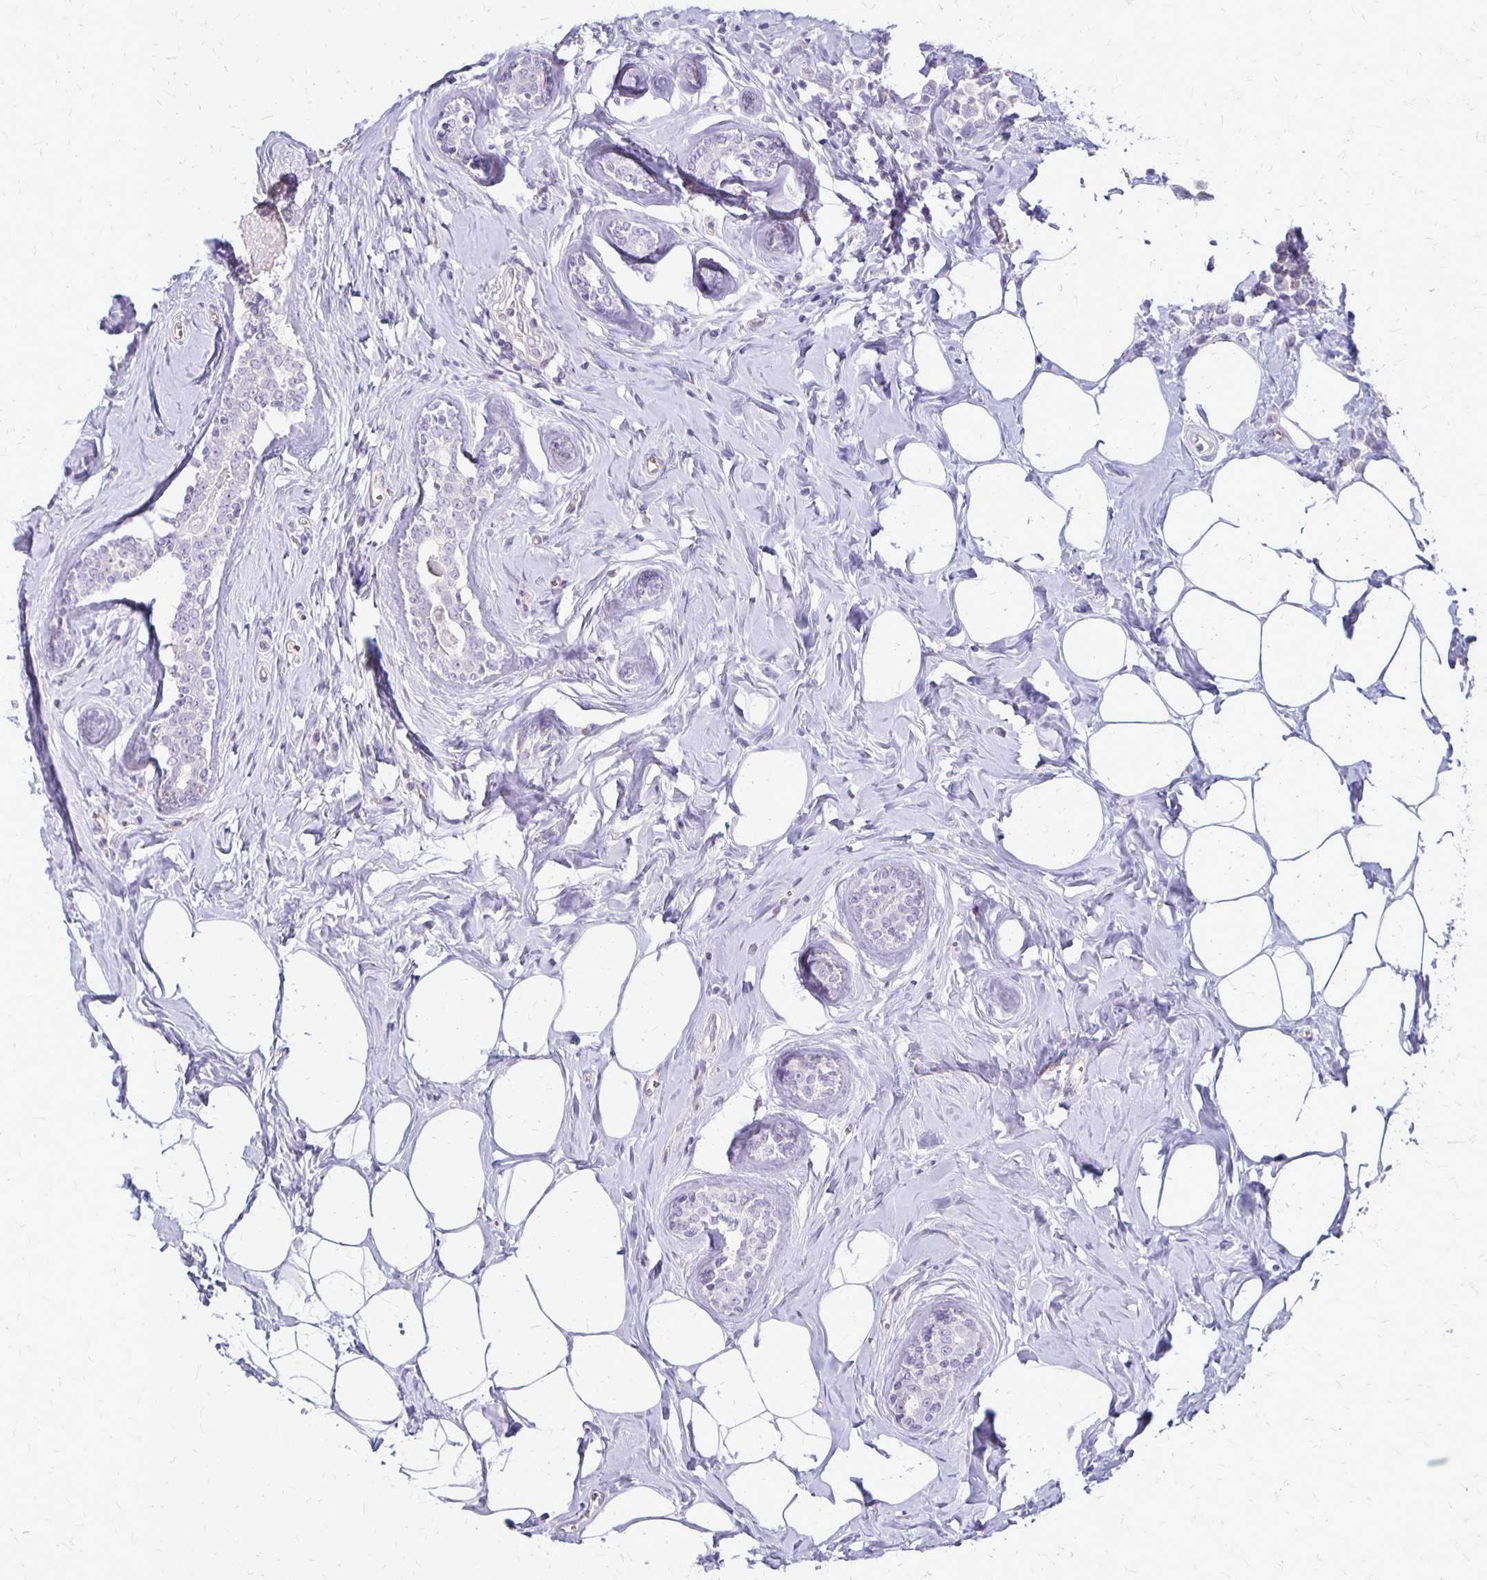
{"staining": {"intensity": "negative", "quantity": "none", "location": "none"}, "tissue": "breast cancer", "cell_type": "Tumor cells", "image_type": "cancer", "snomed": [{"axis": "morphology", "description": "Duct carcinoma"}, {"axis": "topography", "description": "Breast"}], "caption": "Immunohistochemistry (IHC) image of neoplastic tissue: human infiltrating ductal carcinoma (breast) stained with DAB (3,3'-diaminobenzidine) displays no significant protein positivity in tumor cells.", "gene": "RHOC", "patient": {"sex": "female", "age": 80}}